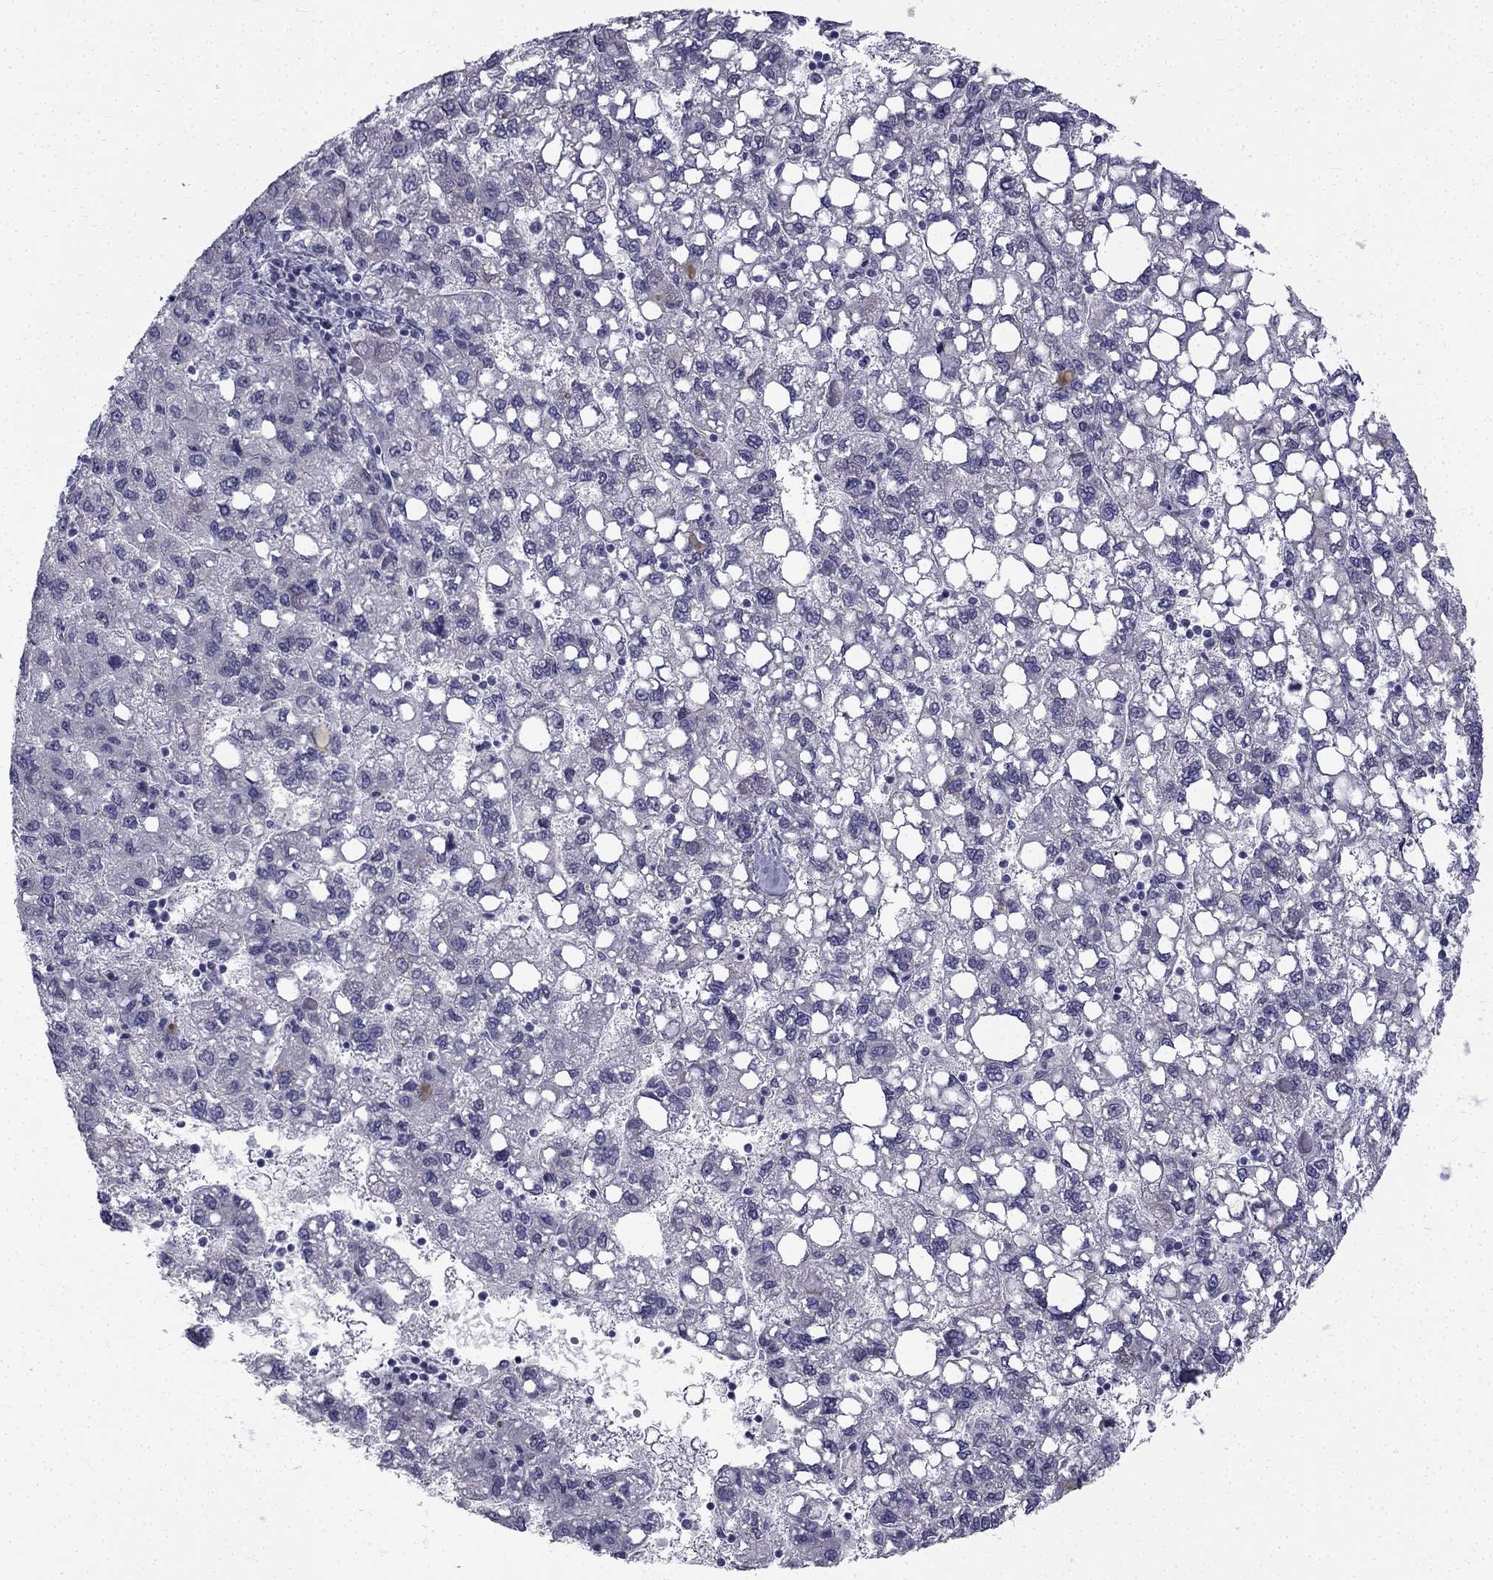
{"staining": {"intensity": "negative", "quantity": "none", "location": "none"}, "tissue": "liver cancer", "cell_type": "Tumor cells", "image_type": "cancer", "snomed": [{"axis": "morphology", "description": "Carcinoma, Hepatocellular, NOS"}, {"axis": "topography", "description": "Liver"}], "caption": "Tumor cells are negative for protein expression in human liver hepatocellular carcinoma. (Immunohistochemistry (ihc), brightfield microscopy, high magnification).", "gene": "CCDC40", "patient": {"sex": "female", "age": 82}}